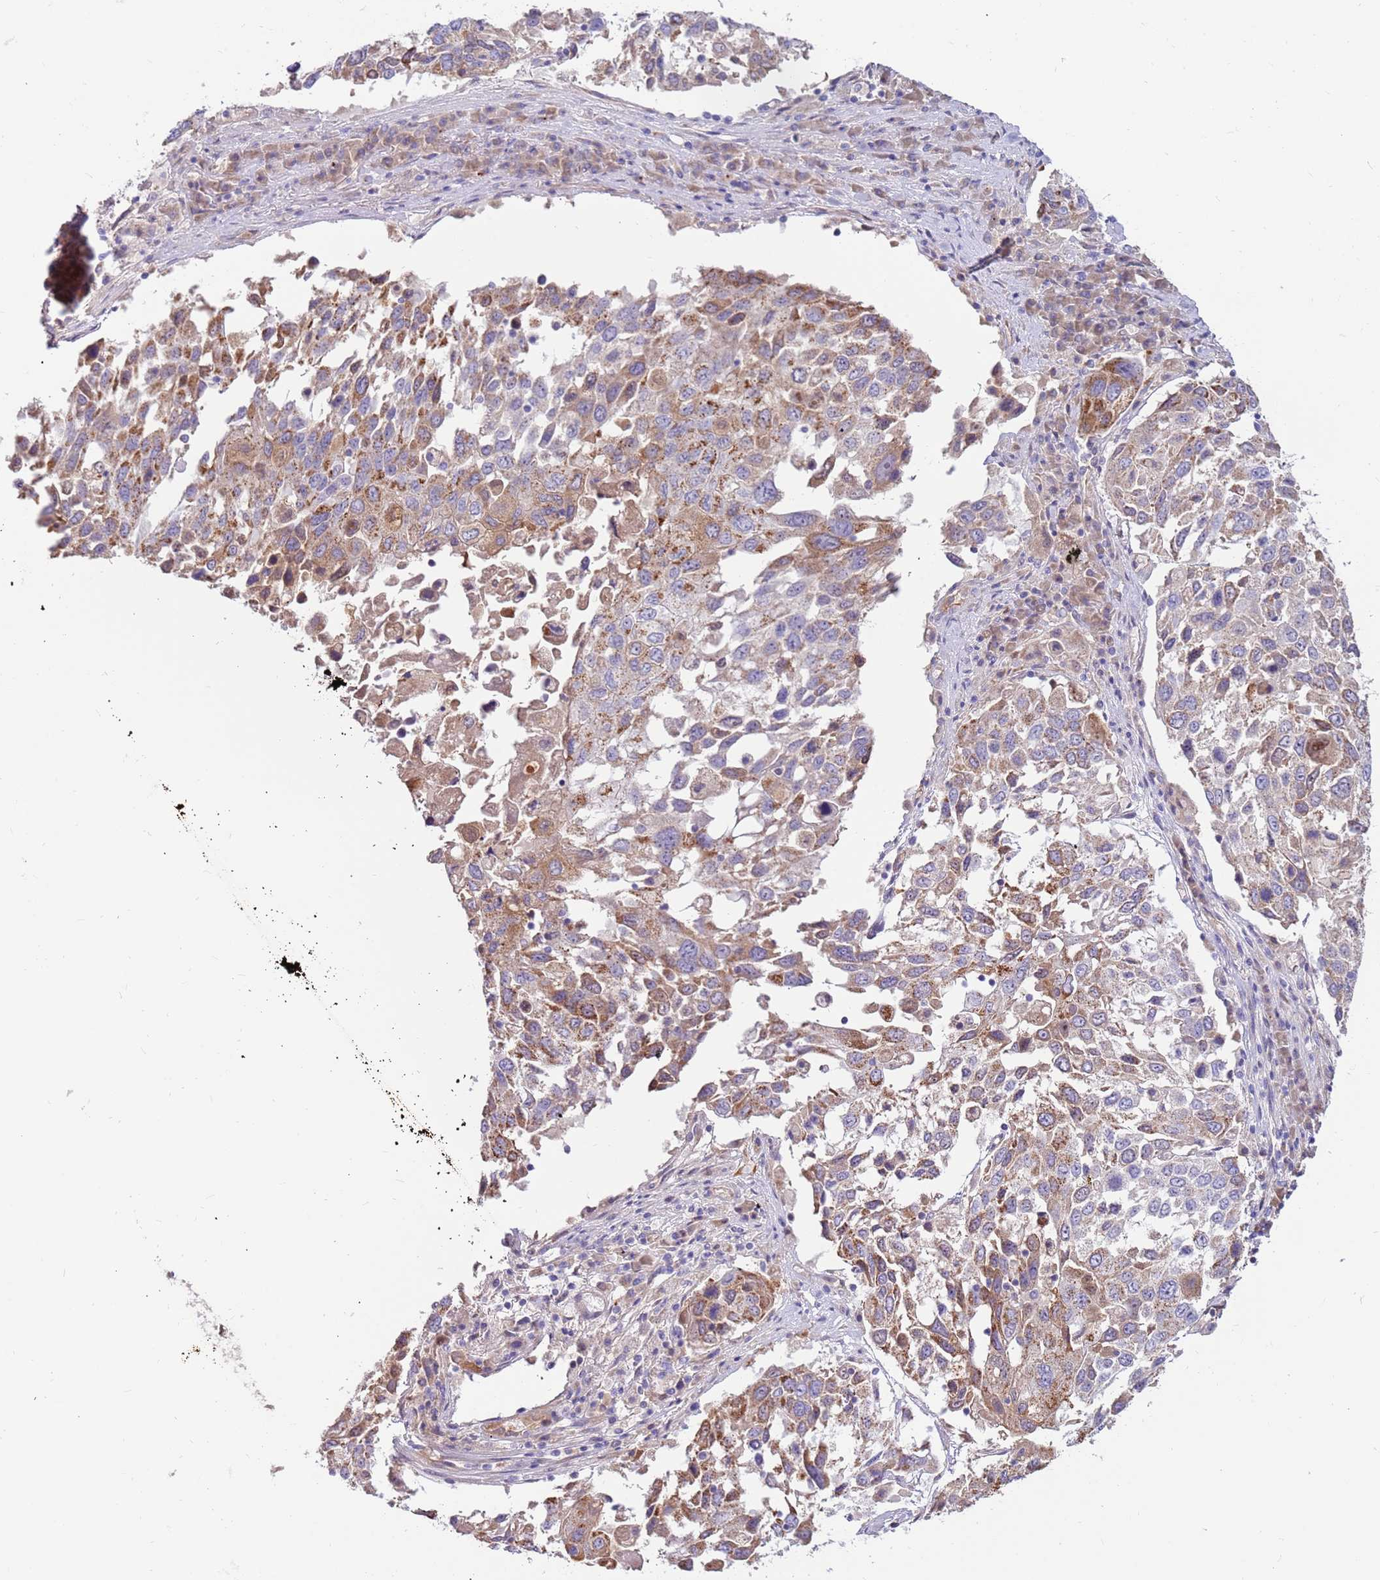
{"staining": {"intensity": "moderate", "quantity": "25%-75%", "location": "cytoplasmic/membranous"}, "tissue": "lung cancer", "cell_type": "Tumor cells", "image_type": "cancer", "snomed": [{"axis": "morphology", "description": "Squamous cell carcinoma, NOS"}, {"axis": "topography", "description": "Lung"}], "caption": "Immunohistochemical staining of lung cancer displays medium levels of moderate cytoplasmic/membranous protein expression in approximately 25%-75% of tumor cells. The staining is performed using DAB (3,3'-diaminobenzidine) brown chromogen to label protein expression. The nuclei are counter-stained blue using hematoxylin.", "gene": "SLC44A4", "patient": {"sex": "male", "age": 65}}